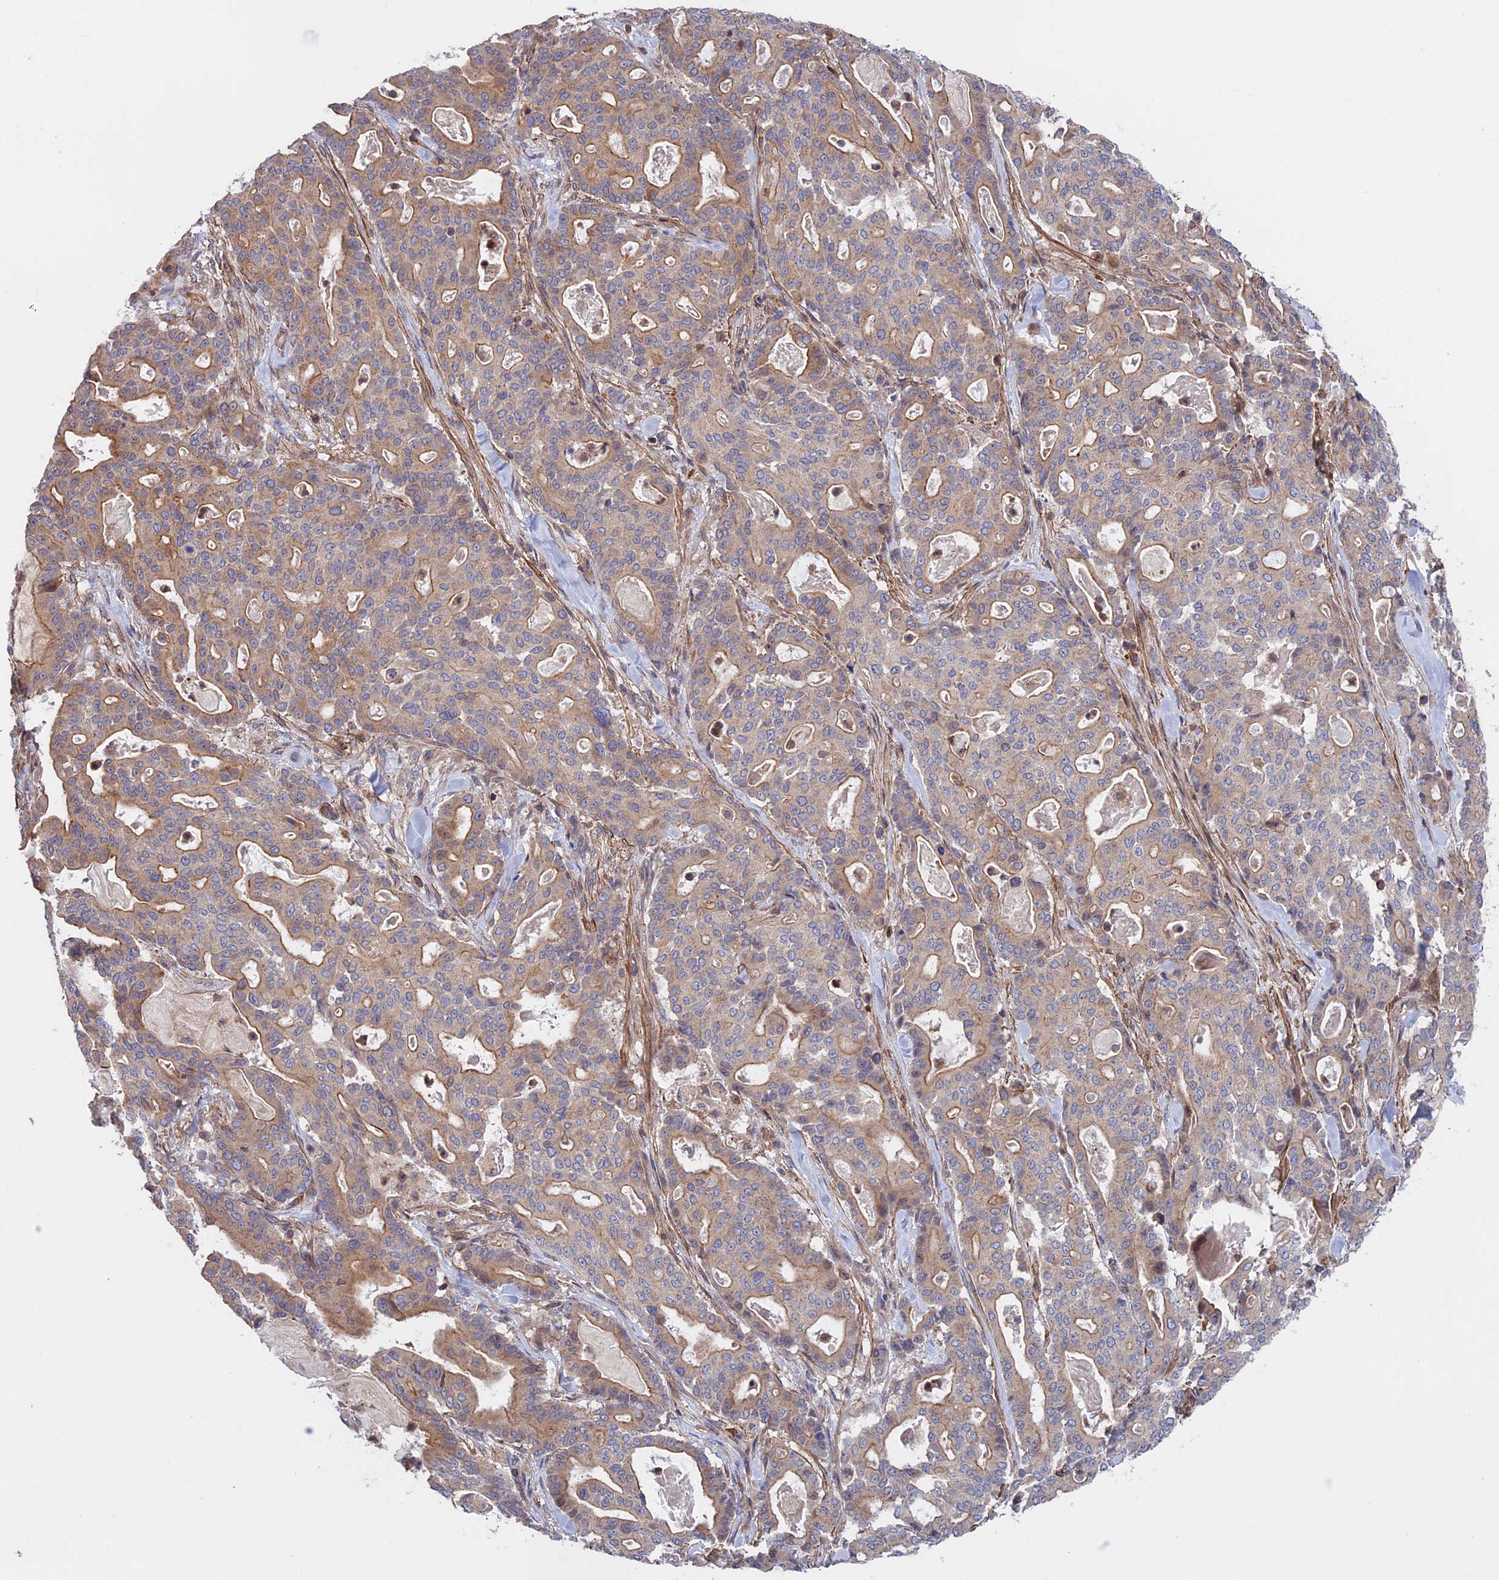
{"staining": {"intensity": "weak", "quantity": "25%-75%", "location": "cytoplasmic/membranous"}, "tissue": "pancreatic cancer", "cell_type": "Tumor cells", "image_type": "cancer", "snomed": [{"axis": "morphology", "description": "Adenocarcinoma, NOS"}, {"axis": "topography", "description": "Pancreas"}], "caption": "A low amount of weak cytoplasmic/membranous positivity is appreciated in about 25%-75% of tumor cells in pancreatic cancer tissue. Using DAB (brown) and hematoxylin (blue) stains, captured at high magnification using brightfield microscopy.", "gene": "LYPD5", "patient": {"sex": "male", "age": 63}}